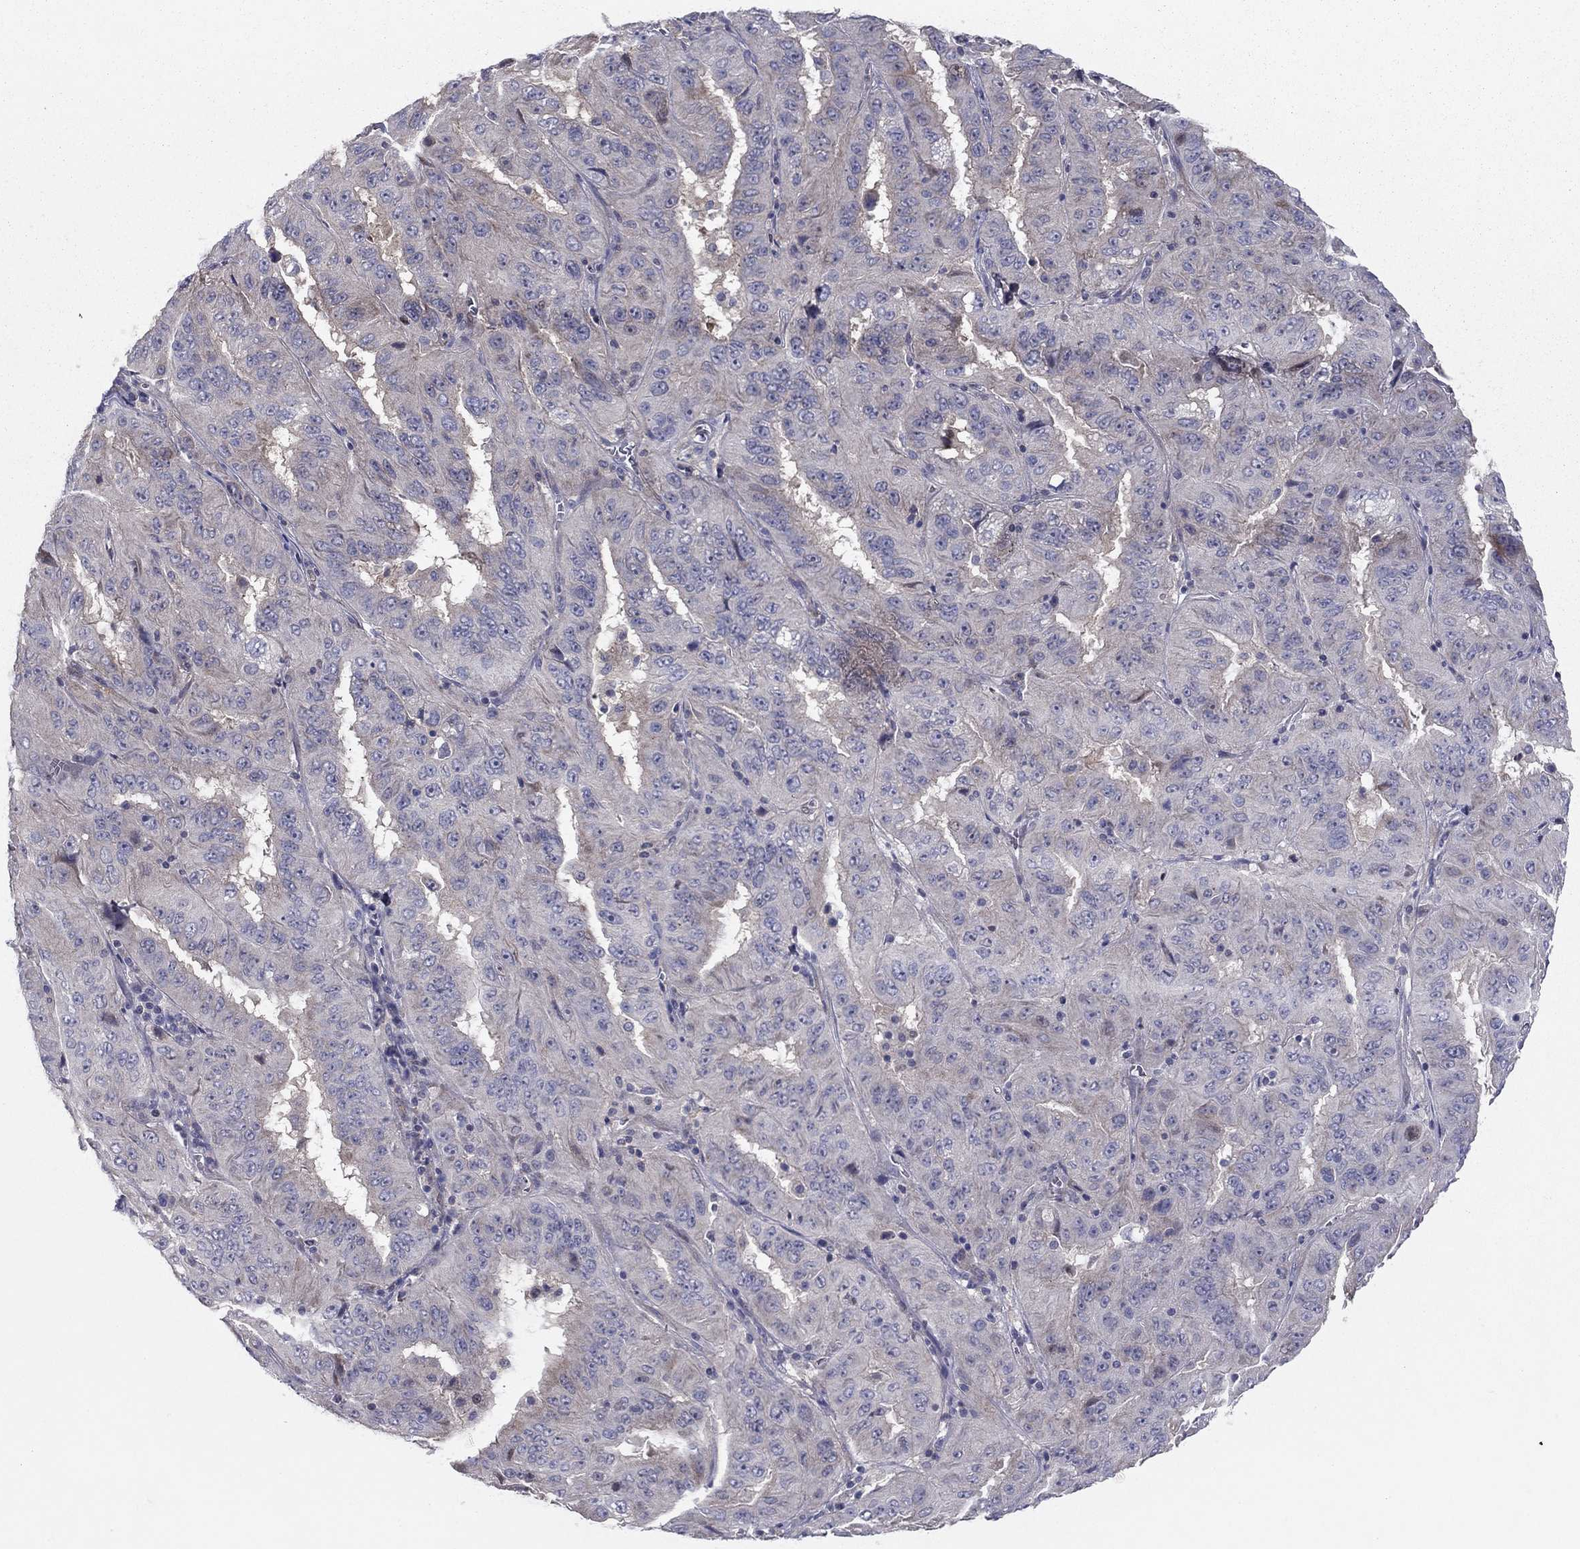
{"staining": {"intensity": "negative", "quantity": "none", "location": "none"}, "tissue": "pancreatic cancer", "cell_type": "Tumor cells", "image_type": "cancer", "snomed": [{"axis": "morphology", "description": "Adenocarcinoma, NOS"}, {"axis": "topography", "description": "Pancreas"}], "caption": "A histopathology image of human pancreatic cancer (adenocarcinoma) is negative for staining in tumor cells.", "gene": "DUSP7", "patient": {"sex": "male", "age": 63}}